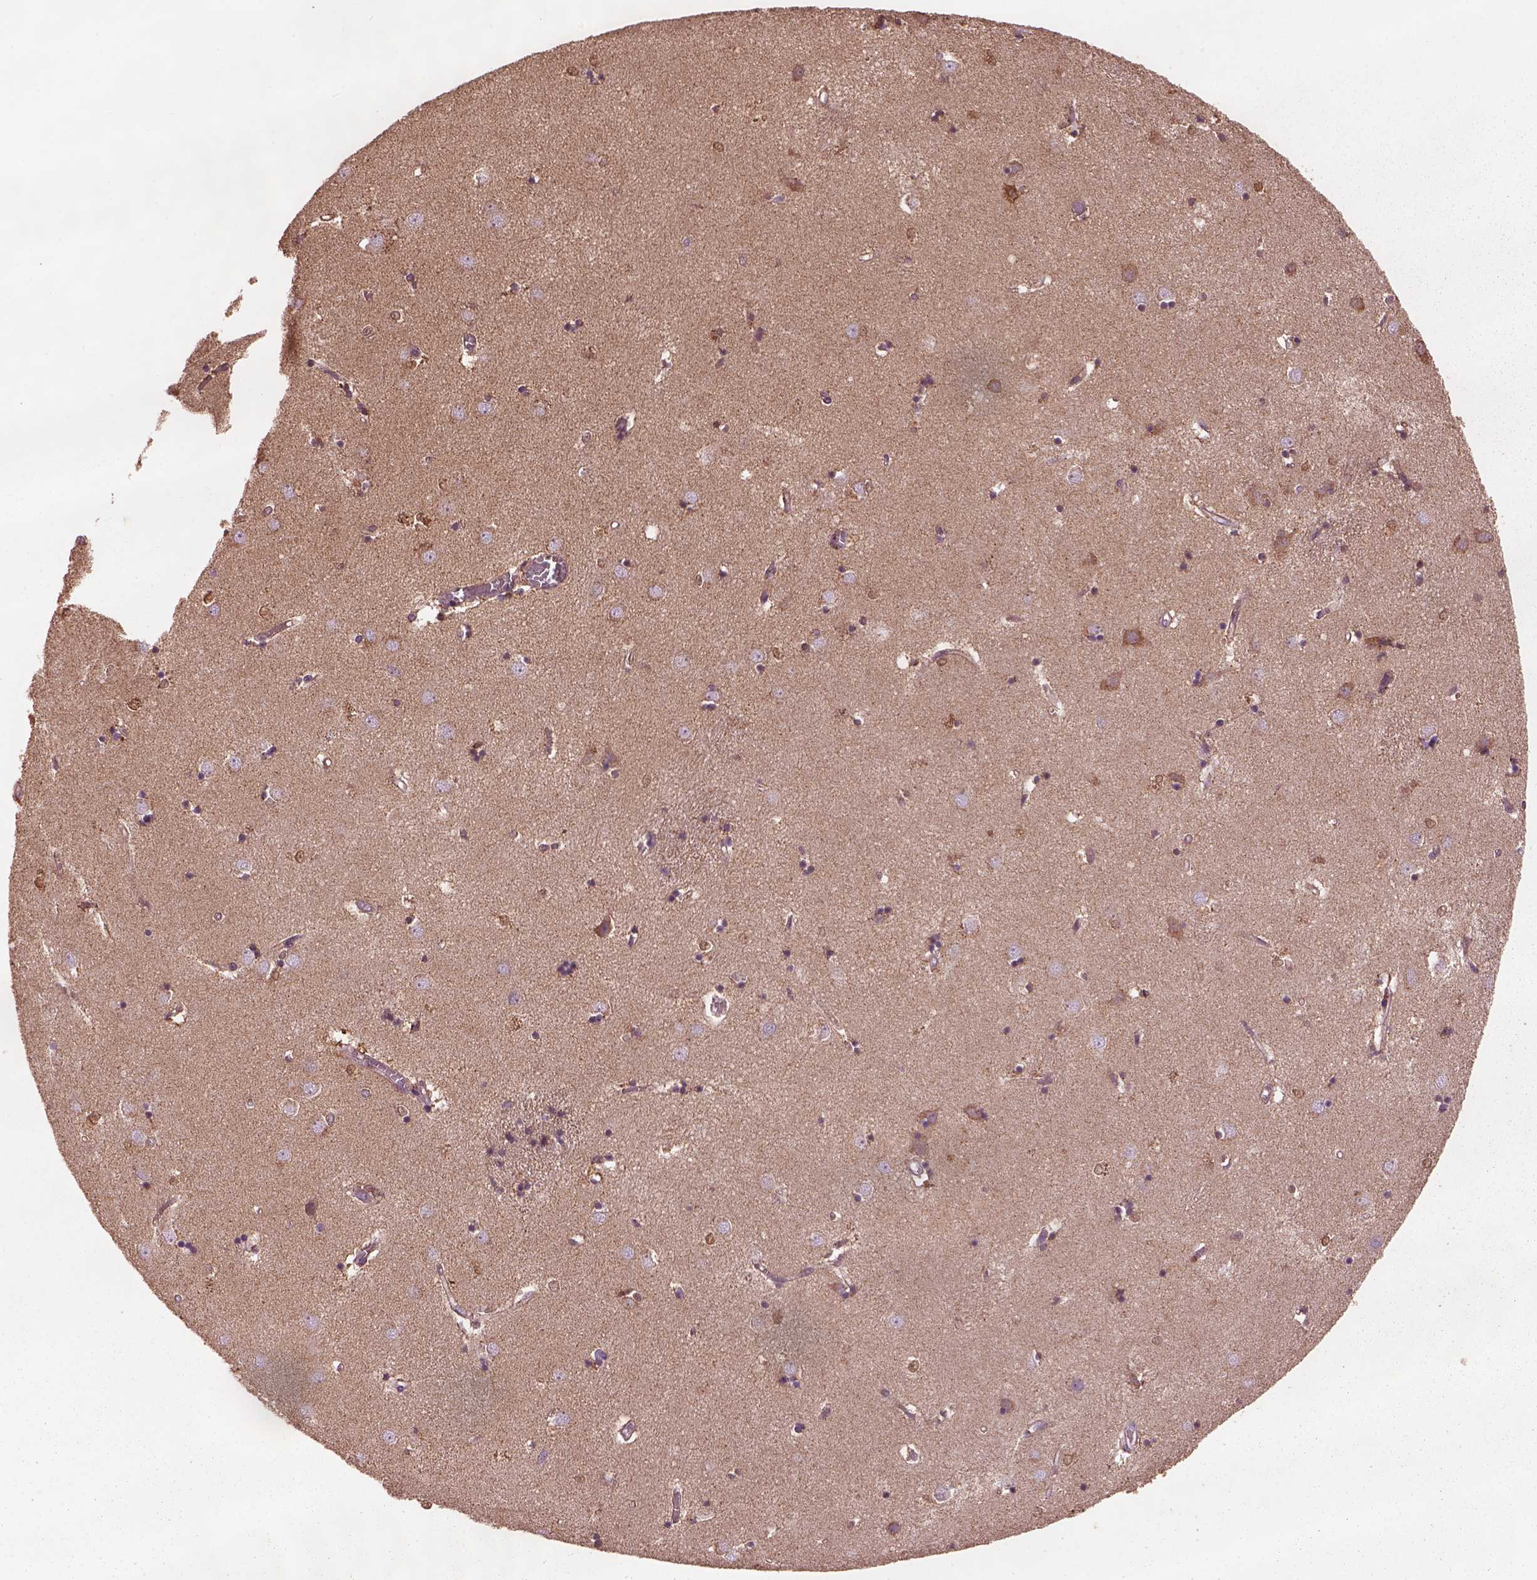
{"staining": {"intensity": "moderate", "quantity": "25%-75%", "location": "cytoplasmic/membranous"}, "tissue": "caudate", "cell_type": "Glial cells", "image_type": "normal", "snomed": [{"axis": "morphology", "description": "Normal tissue, NOS"}, {"axis": "topography", "description": "Lateral ventricle wall"}], "caption": "Brown immunohistochemical staining in unremarkable caudate exhibits moderate cytoplasmic/membranous staining in about 25%-75% of glial cells.", "gene": "SRI", "patient": {"sex": "male", "age": 54}}